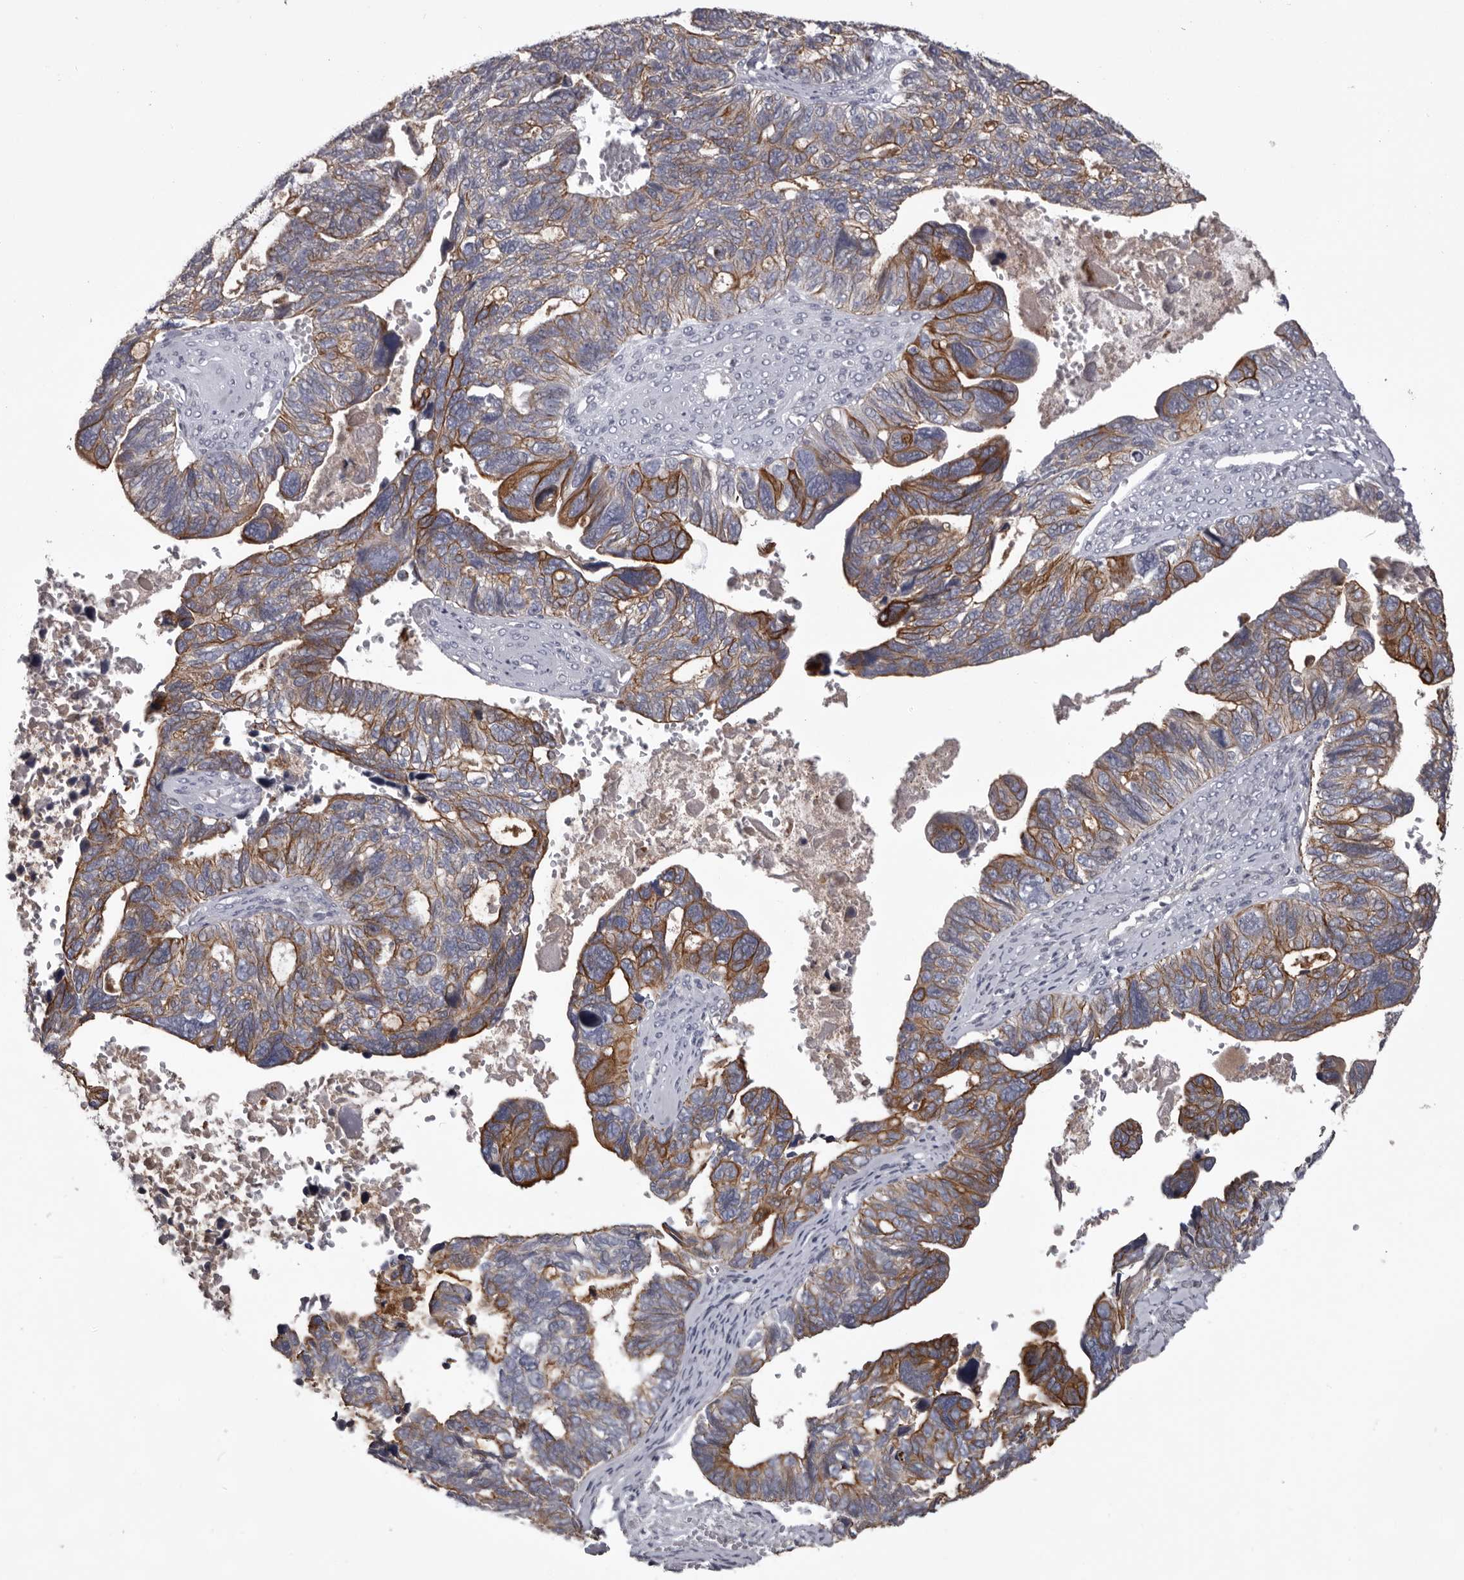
{"staining": {"intensity": "strong", "quantity": "25%-75%", "location": "cytoplasmic/membranous"}, "tissue": "ovarian cancer", "cell_type": "Tumor cells", "image_type": "cancer", "snomed": [{"axis": "morphology", "description": "Cystadenocarcinoma, serous, NOS"}, {"axis": "topography", "description": "Ovary"}], "caption": "This is an image of IHC staining of serous cystadenocarcinoma (ovarian), which shows strong staining in the cytoplasmic/membranous of tumor cells.", "gene": "LPAR6", "patient": {"sex": "female", "age": 79}}